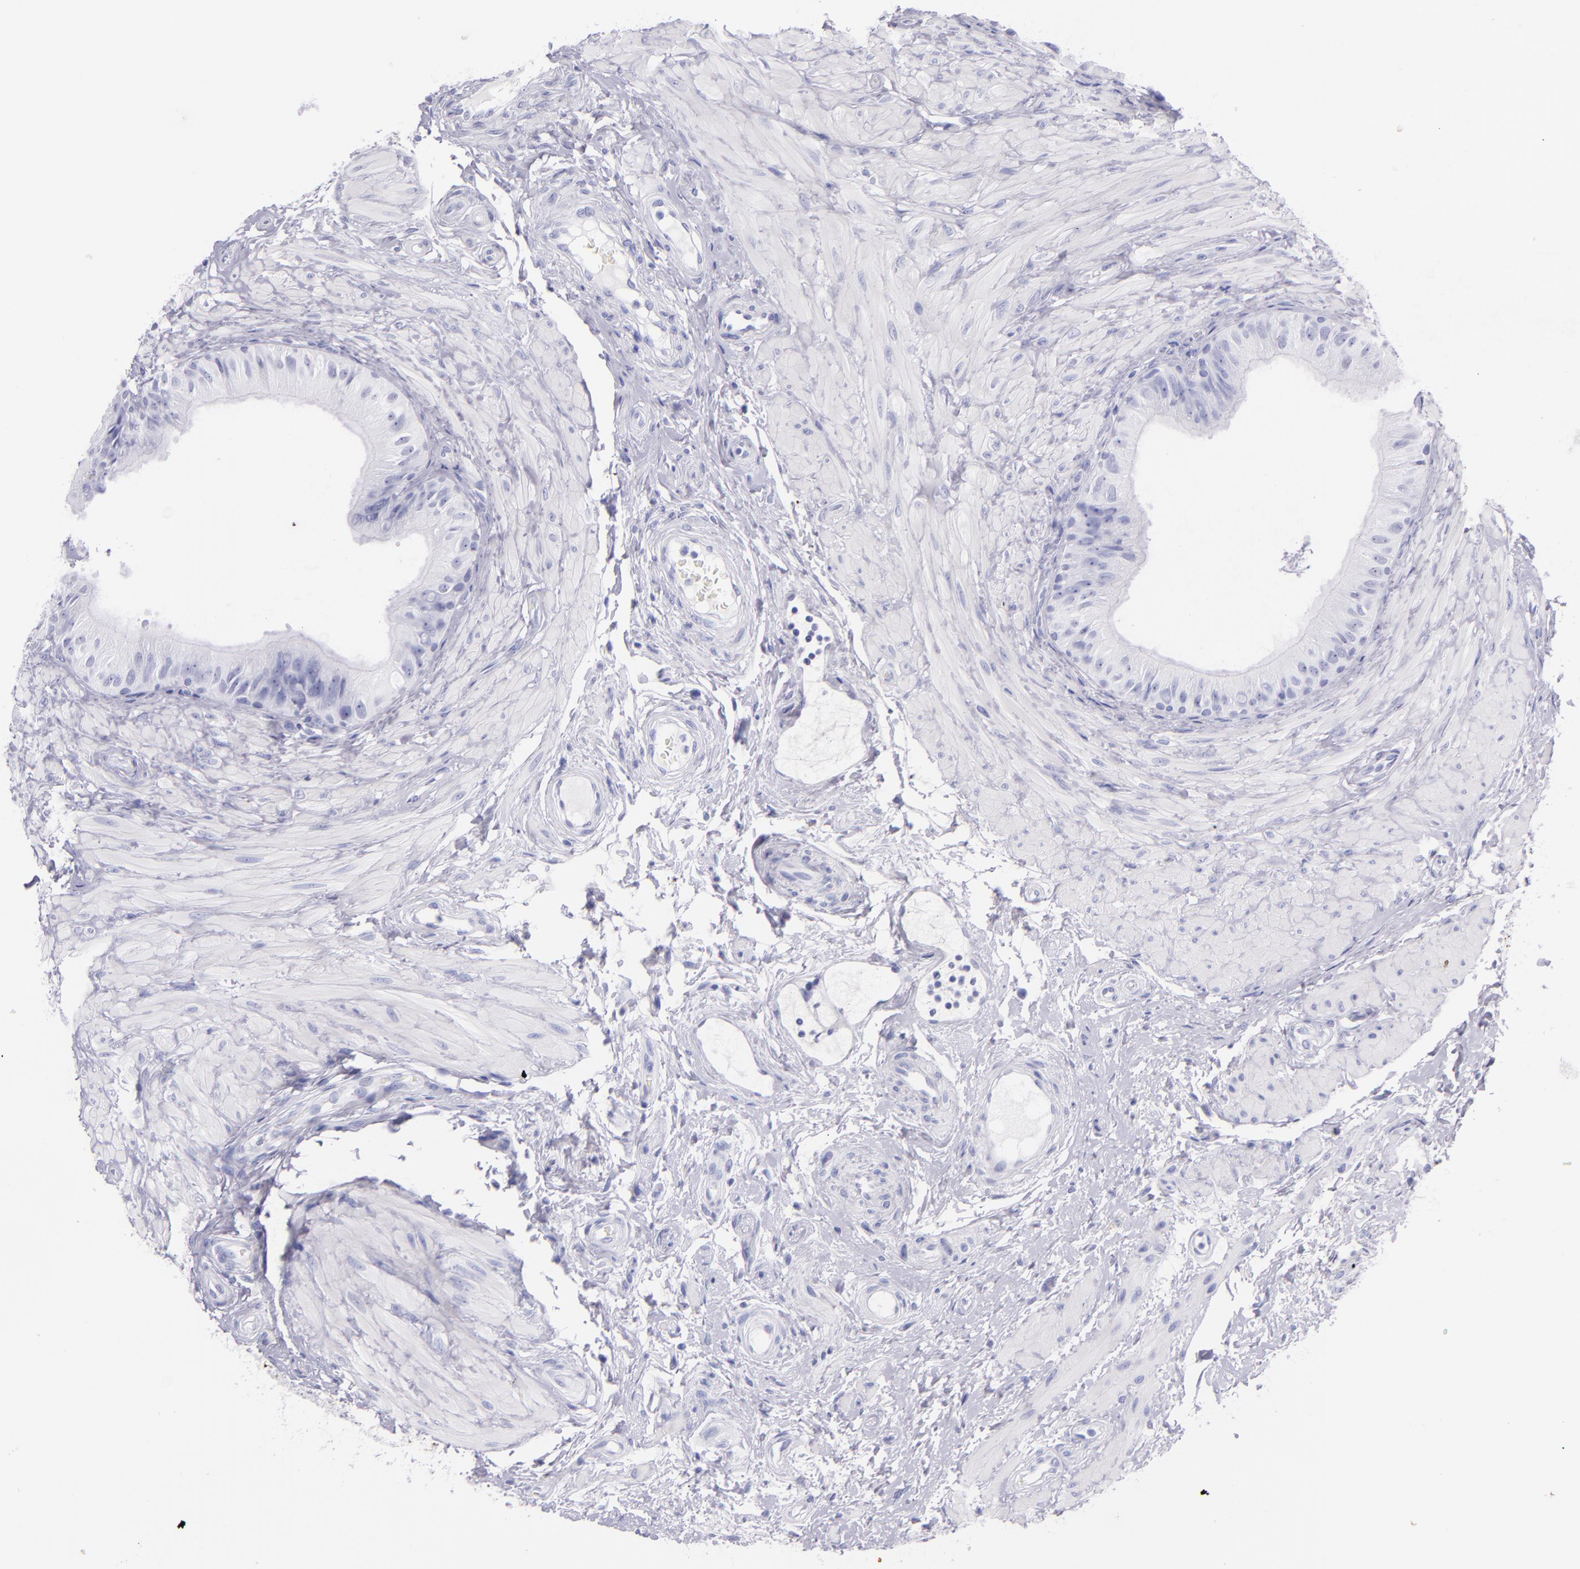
{"staining": {"intensity": "negative", "quantity": "none", "location": "none"}, "tissue": "epididymis", "cell_type": "Glandular cells", "image_type": "normal", "snomed": [{"axis": "morphology", "description": "Normal tissue, NOS"}, {"axis": "topography", "description": "Epididymis"}], "caption": "A high-resolution image shows immunohistochemistry staining of unremarkable epididymis, which reveals no significant expression in glandular cells.", "gene": "SFTPA2", "patient": {"sex": "male", "age": 68}}